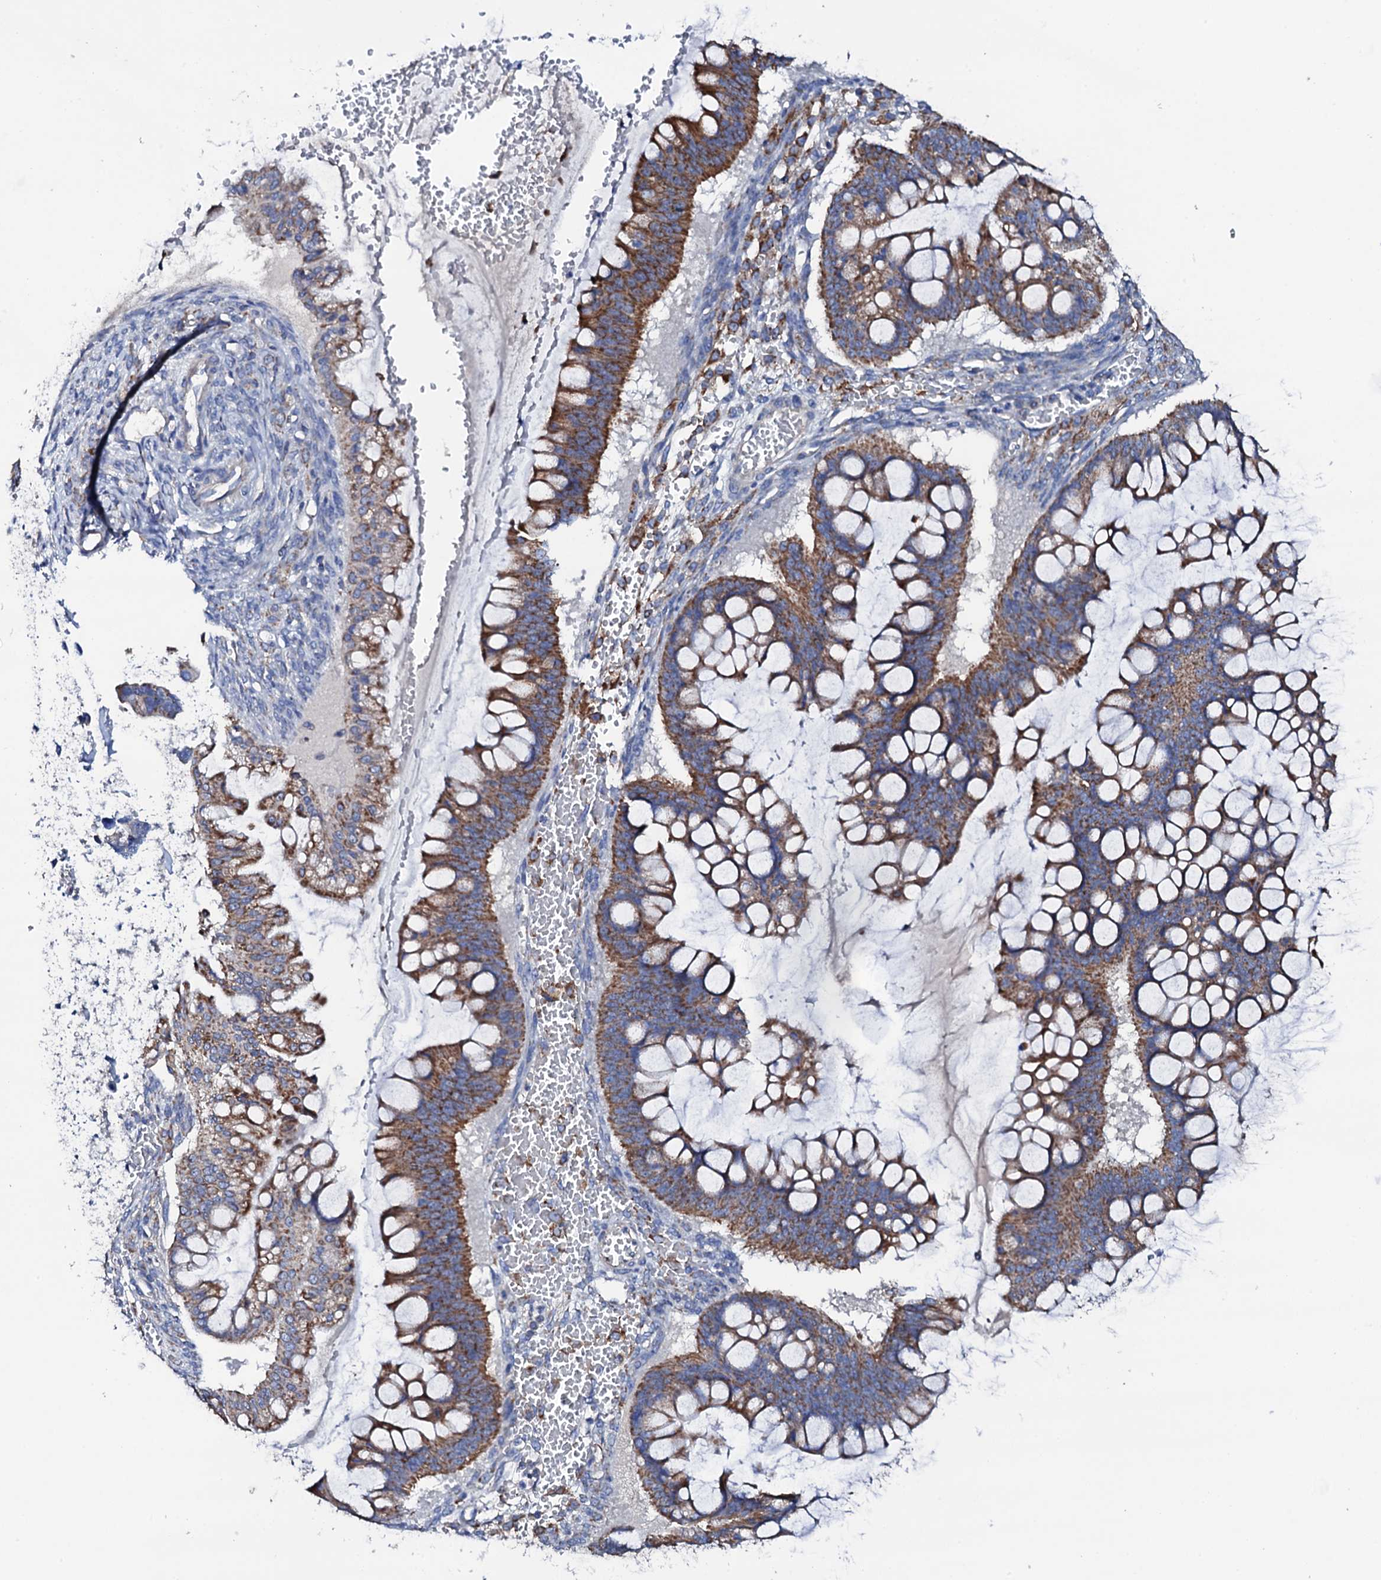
{"staining": {"intensity": "moderate", "quantity": ">75%", "location": "cytoplasmic/membranous"}, "tissue": "ovarian cancer", "cell_type": "Tumor cells", "image_type": "cancer", "snomed": [{"axis": "morphology", "description": "Cystadenocarcinoma, mucinous, NOS"}, {"axis": "topography", "description": "Ovary"}], "caption": "Tumor cells display moderate cytoplasmic/membranous expression in about >75% of cells in ovarian cancer (mucinous cystadenocarcinoma).", "gene": "TCAF2", "patient": {"sex": "female", "age": 73}}